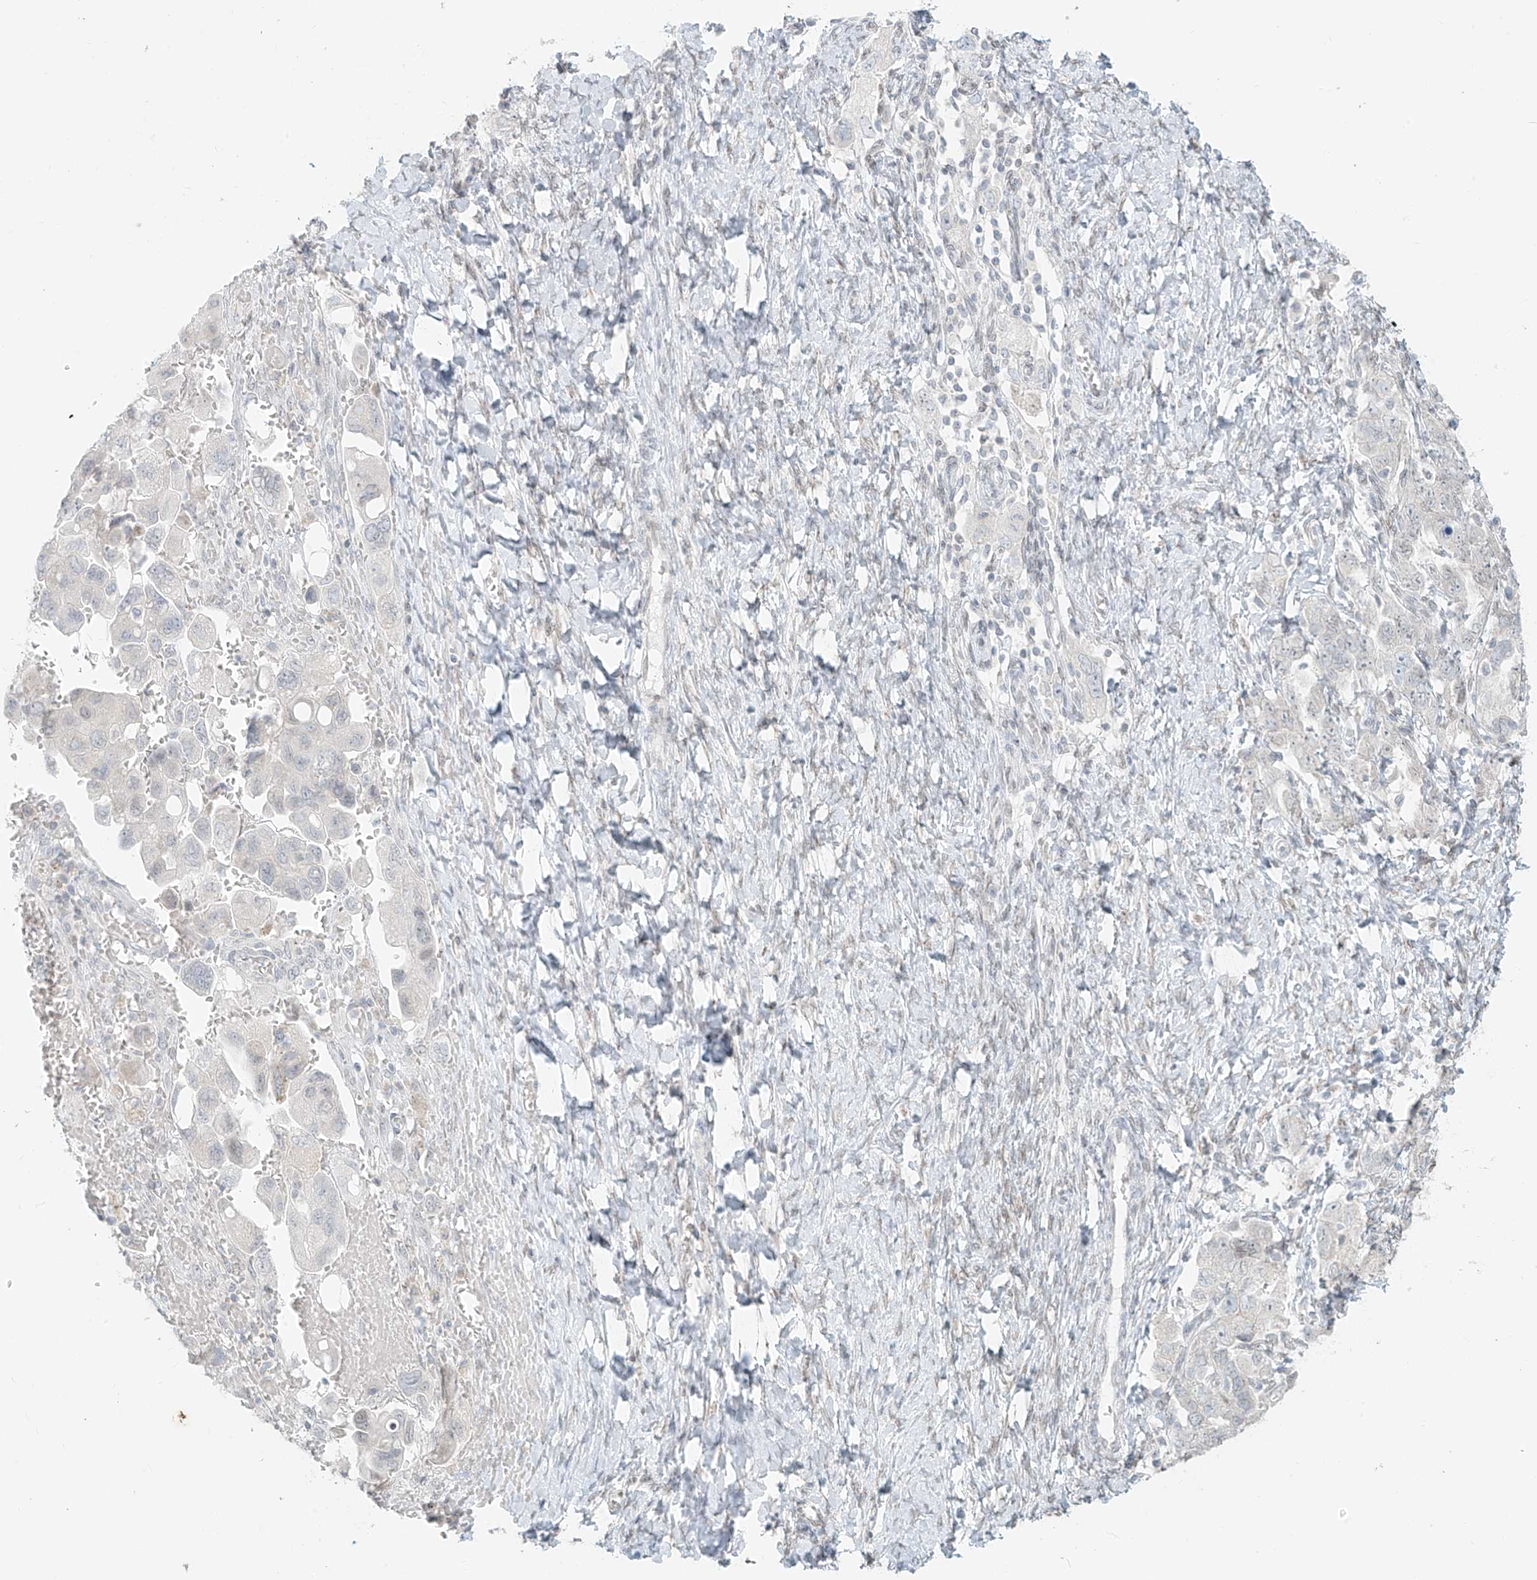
{"staining": {"intensity": "negative", "quantity": "none", "location": "none"}, "tissue": "ovarian cancer", "cell_type": "Tumor cells", "image_type": "cancer", "snomed": [{"axis": "morphology", "description": "Carcinoma, NOS"}, {"axis": "morphology", "description": "Cystadenocarcinoma, serous, NOS"}, {"axis": "topography", "description": "Ovary"}], "caption": "Ovarian cancer (serous cystadenocarcinoma) was stained to show a protein in brown. There is no significant positivity in tumor cells.", "gene": "OSBPL7", "patient": {"sex": "female", "age": 69}}